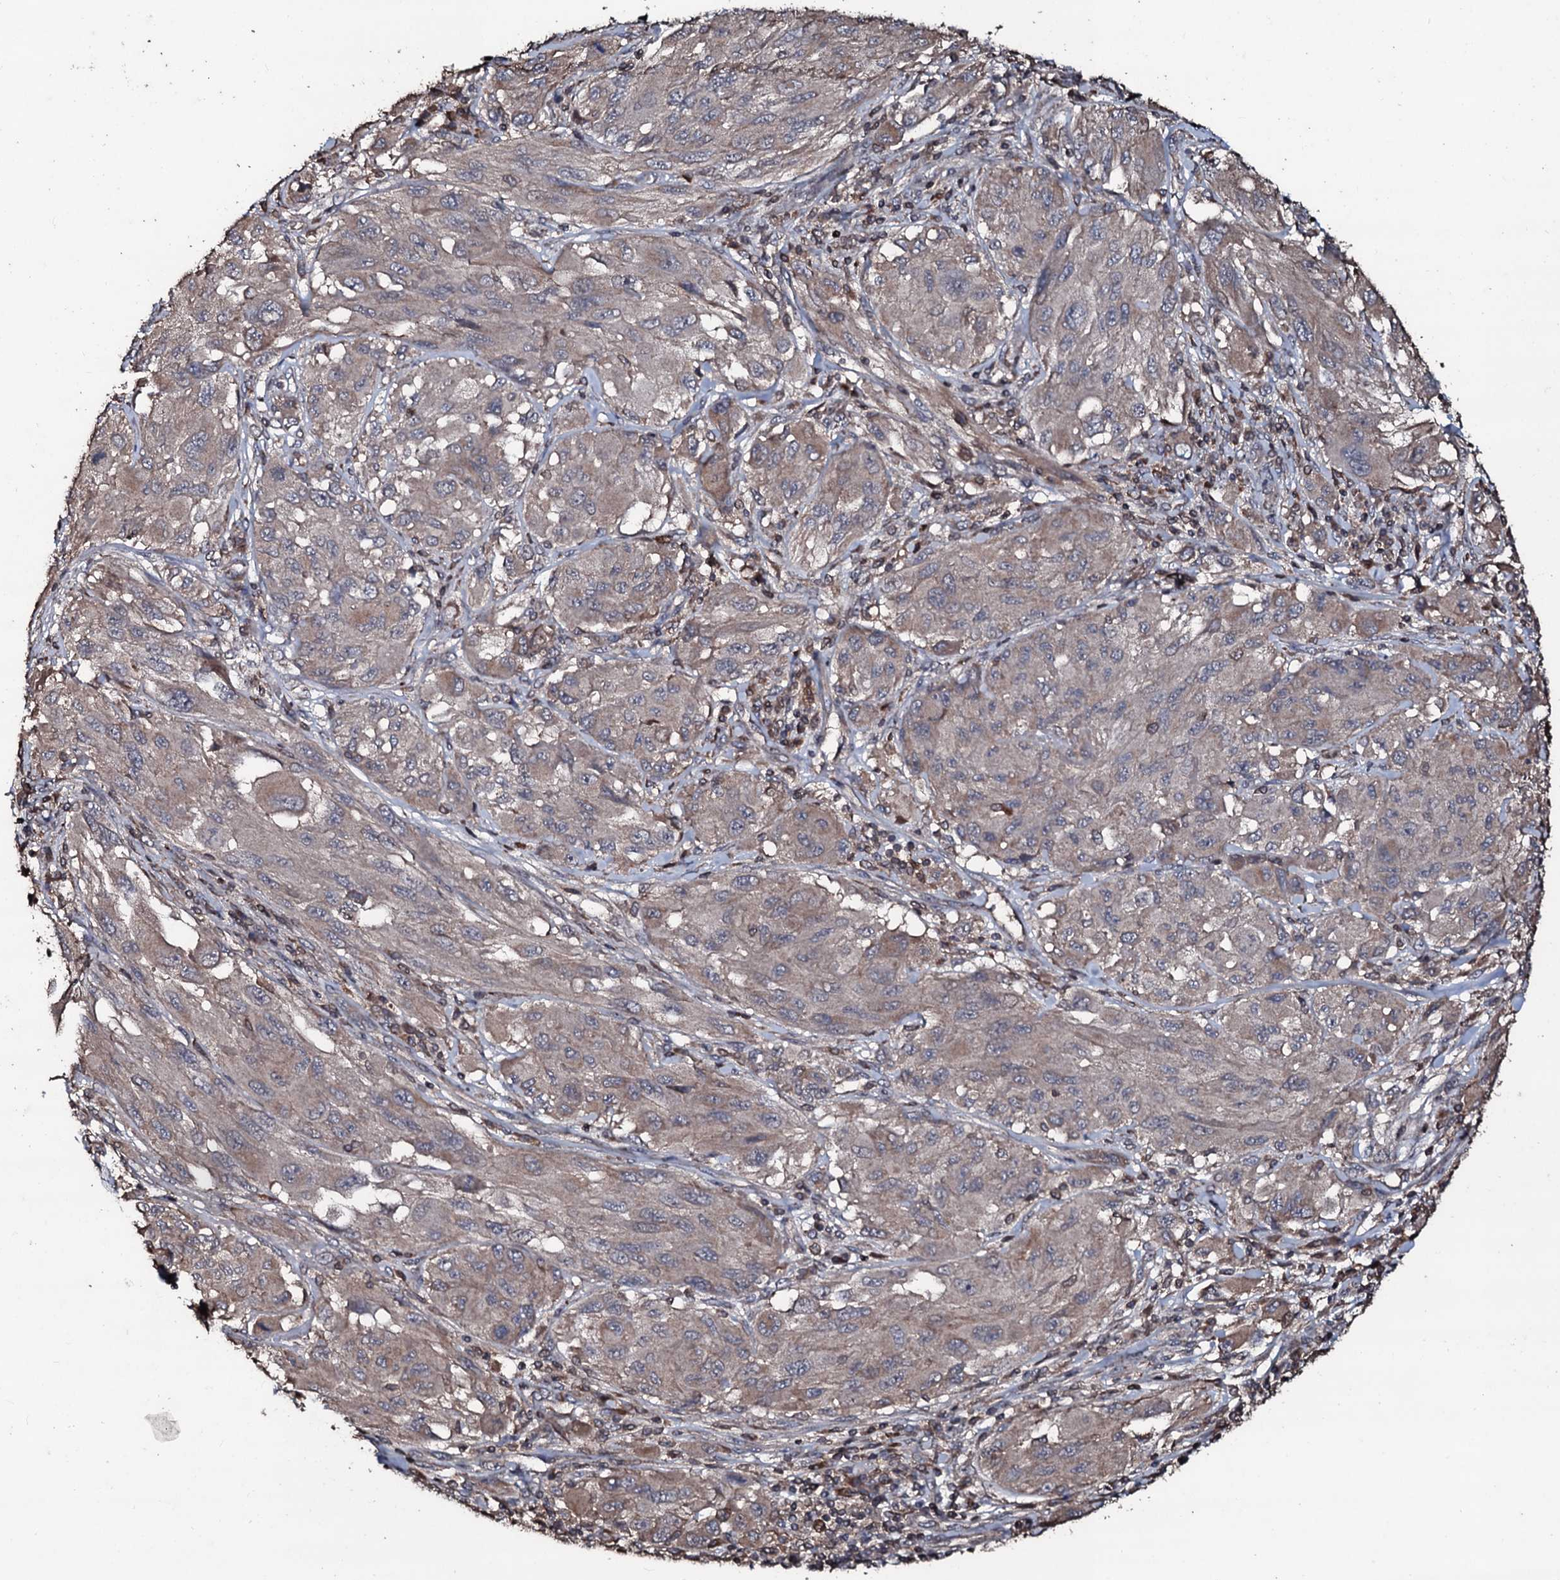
{"staining": {"intensity": "weak", "quantity": "25%-75%", "location": "cytoplasmic/membranous"}, "tissue": "melanoma", "cell_type": "Tumor cells", "image_type": "cancer", "snomed": [{"axis": "morphology", "description": "Malignant melanoma, NOS"}, {"axis": "topography", "description": "Skin"}], "caption": "IHC of melanoma shows low levels of weak cytoplasmic/membranous positivity in about 25%-75% of tumor cells. IHC stains the protein of interest in brown and the nuclei are stained blue.", "gene": "SDHAF2", "patient": {"sex": "female", "age": 91}}